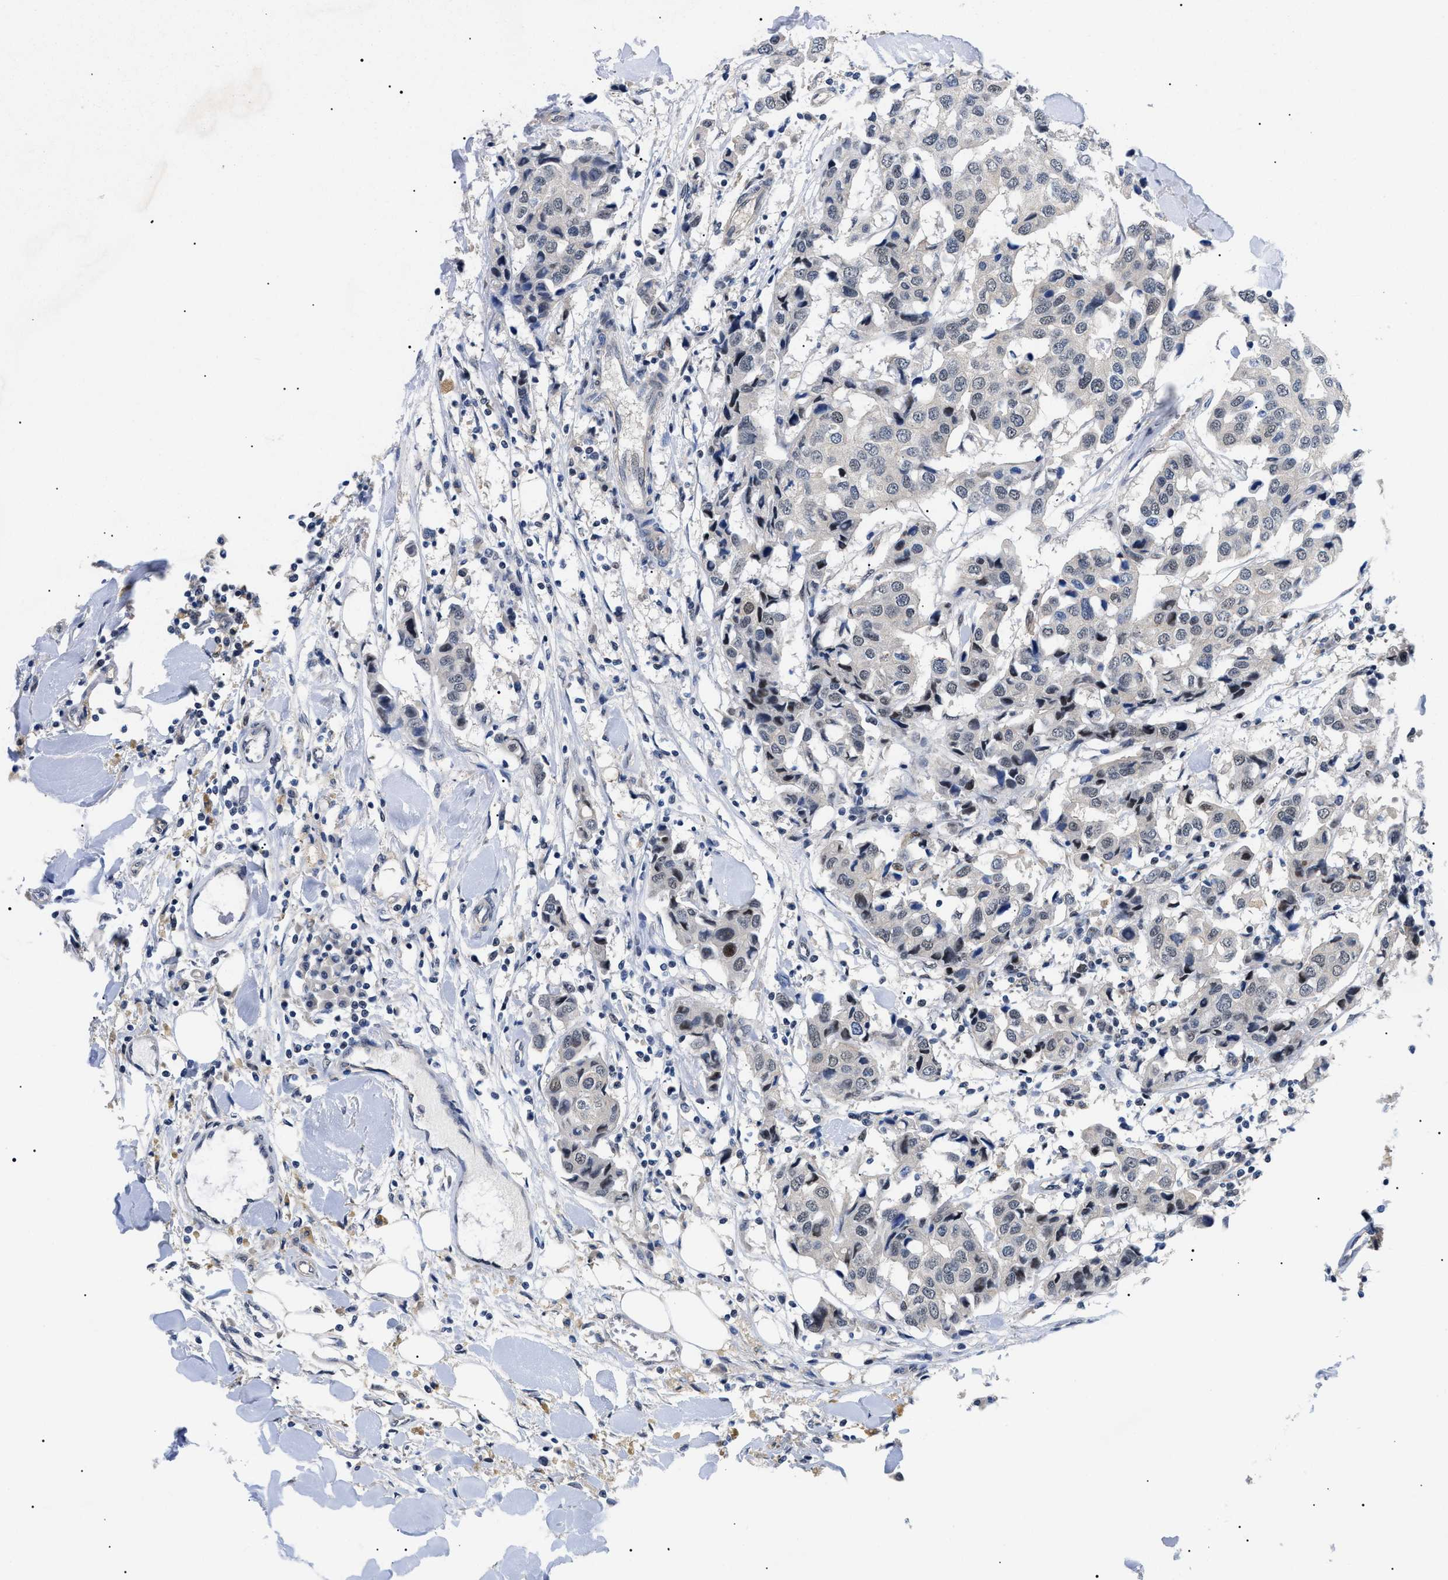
{"staining": {"intensity": "moderate", "quantity": ">75%", "location": "cytoplasmic/membranous,nuclear"}, "tissue": "breast cancer", "cell_type": "Tumor cells", "image_type": "cancer", "snomed": [{"axis": "morphology", "description": "Duct carcinoma"}, {"axis": "topography", "description": "Breast"}], "caption": "Breast intraductal carcinoma stained for a protein reveals moderate cytoplasmic/membranous and nuclear positivity in tumor cells. (brown staining indicates protein expression, while blue staining denotes nuclei).", "gene": "GARRE1", "patient": {"sex": "female", "age": 80}}